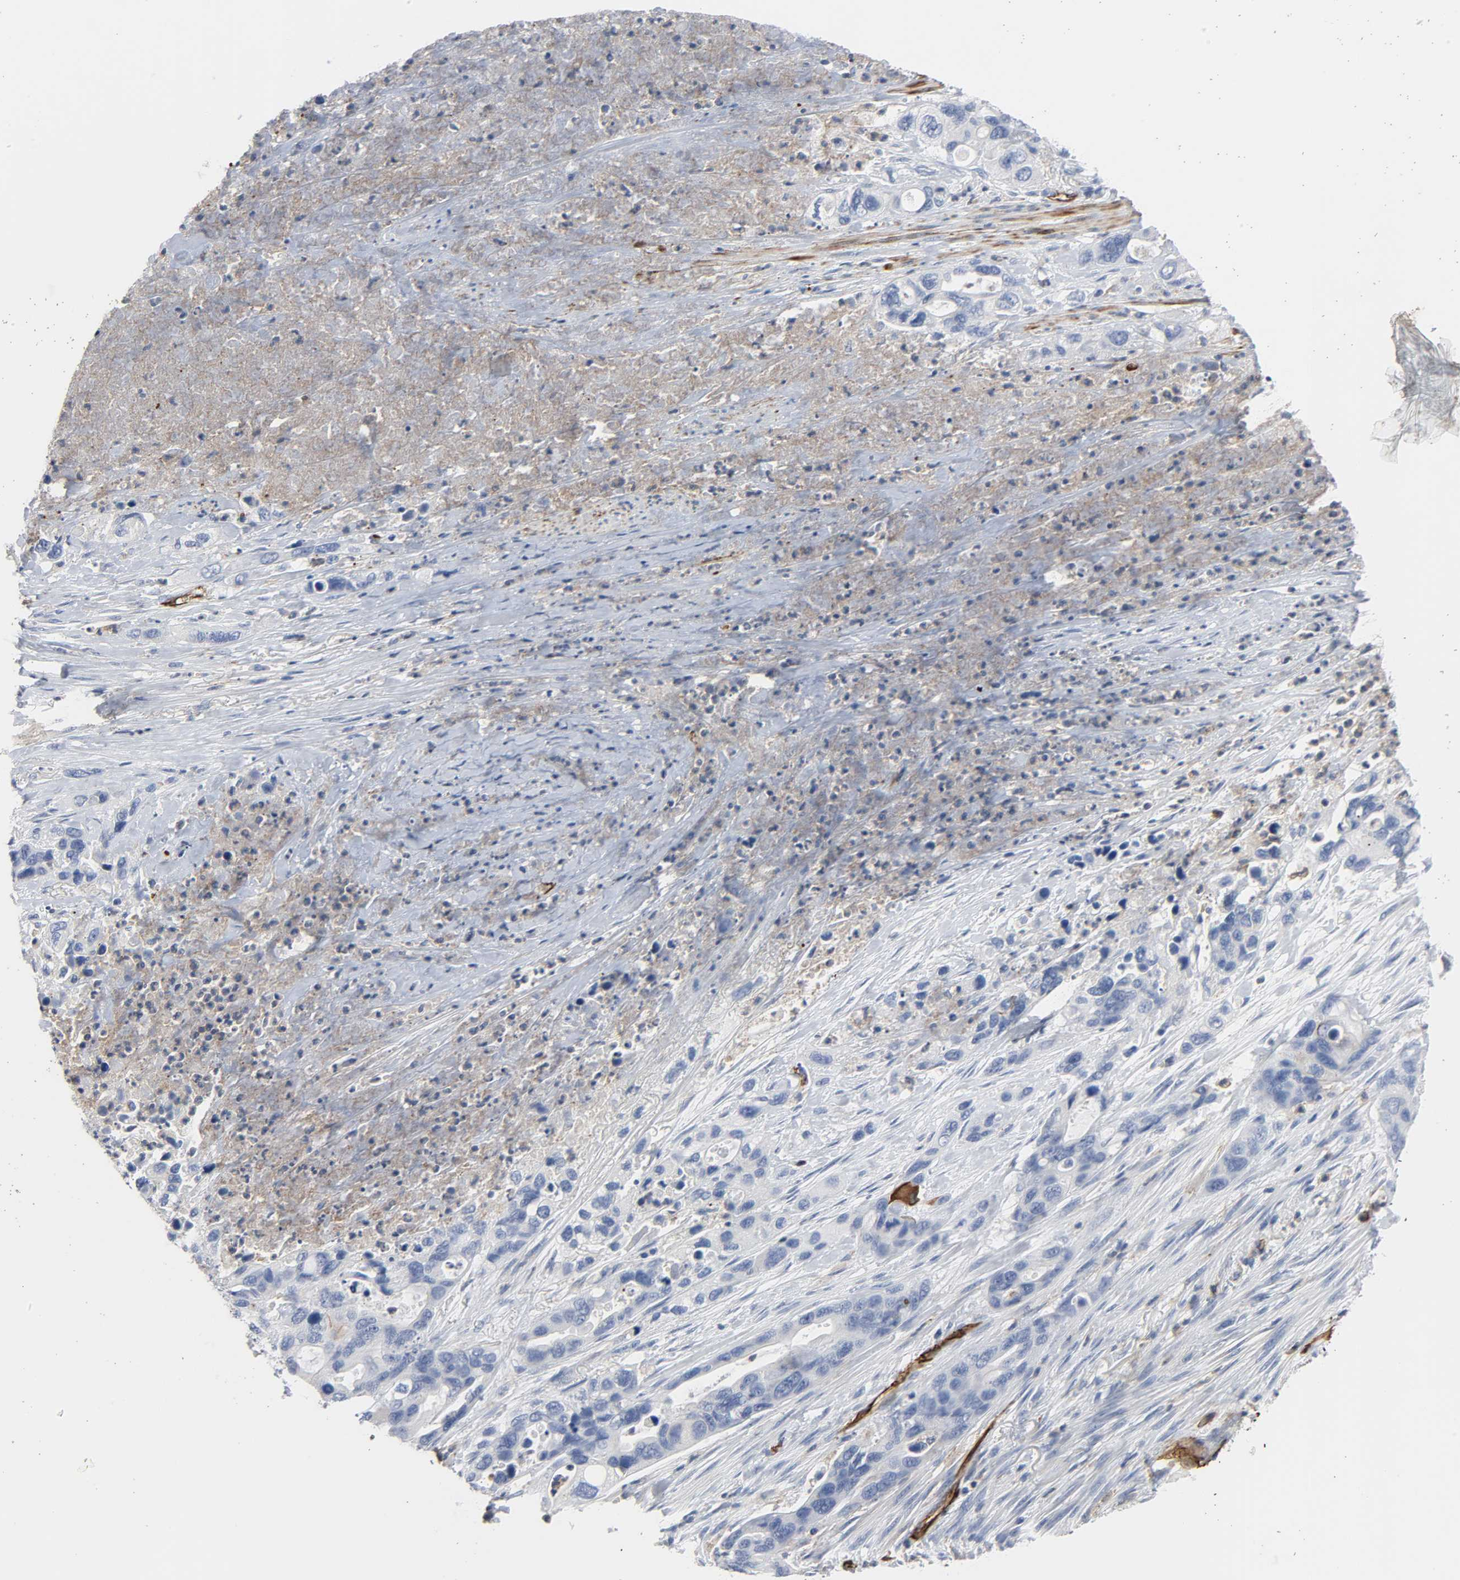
{"staining": {"intensity": "negative", "quantity": "none", "location": "none"}, "tissue": "pancreatic cancer", "cell_type": "Tumor cells", "image_type": "cancer", "snomed": [{"axis": "morphology", "description": "Adenocarcinoma, NOS"}, {"axis": "topography", "description": "Pancreas"}], "caption": "The IHC micrograph has no significant expression in tumor cells of pancreatic adenocarcinoma tissue. (Stains: DAB immunohistochemistry (IHC) with hematoxylin counter stain, Microscopy: brightfield microscopy at high magnification).", "gene": "PECAM1", "patient": {"sex": "female", "age": 71}}